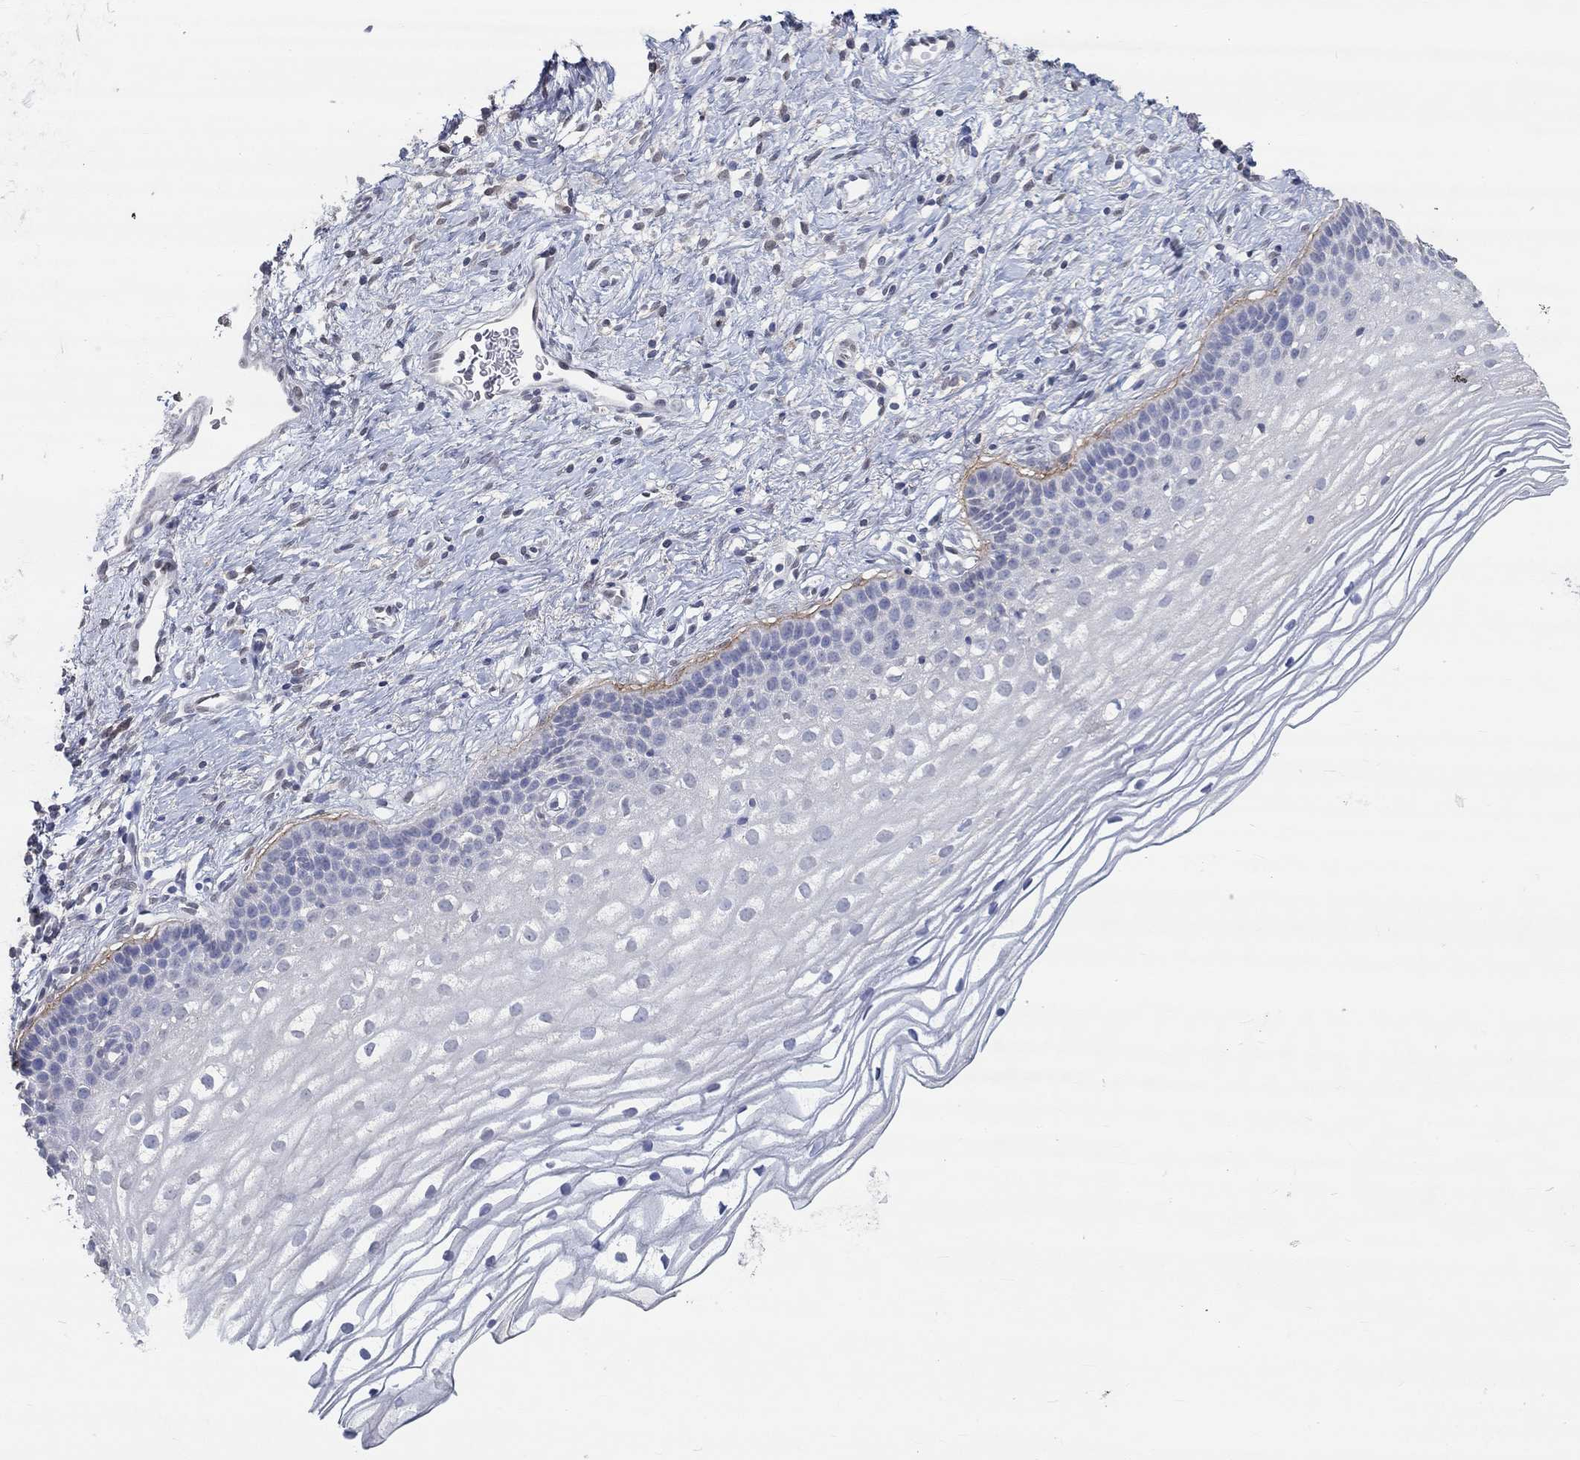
{"staining": {"intensity": "negative", "quantity": "none", "location": "none"}, "tissue": "cervix", "cell_type": "Squamous epithelial cells", "image_type": "normal", "snomed": [{"axis": "morphology", "description": "Normal tissue, NOS"}, {"axis": "topography", "description": "Cervix"}], "caption": "Squamous epithelial cells show no significant staining in benign cervix. The staining is performed using DAB (3,3'-diaminobenzidine) brown chromogen with nuclei counter-stained in using hematoxylin.", "gene": "FGF2", "patient": {"sex": "female", "age": 39}}